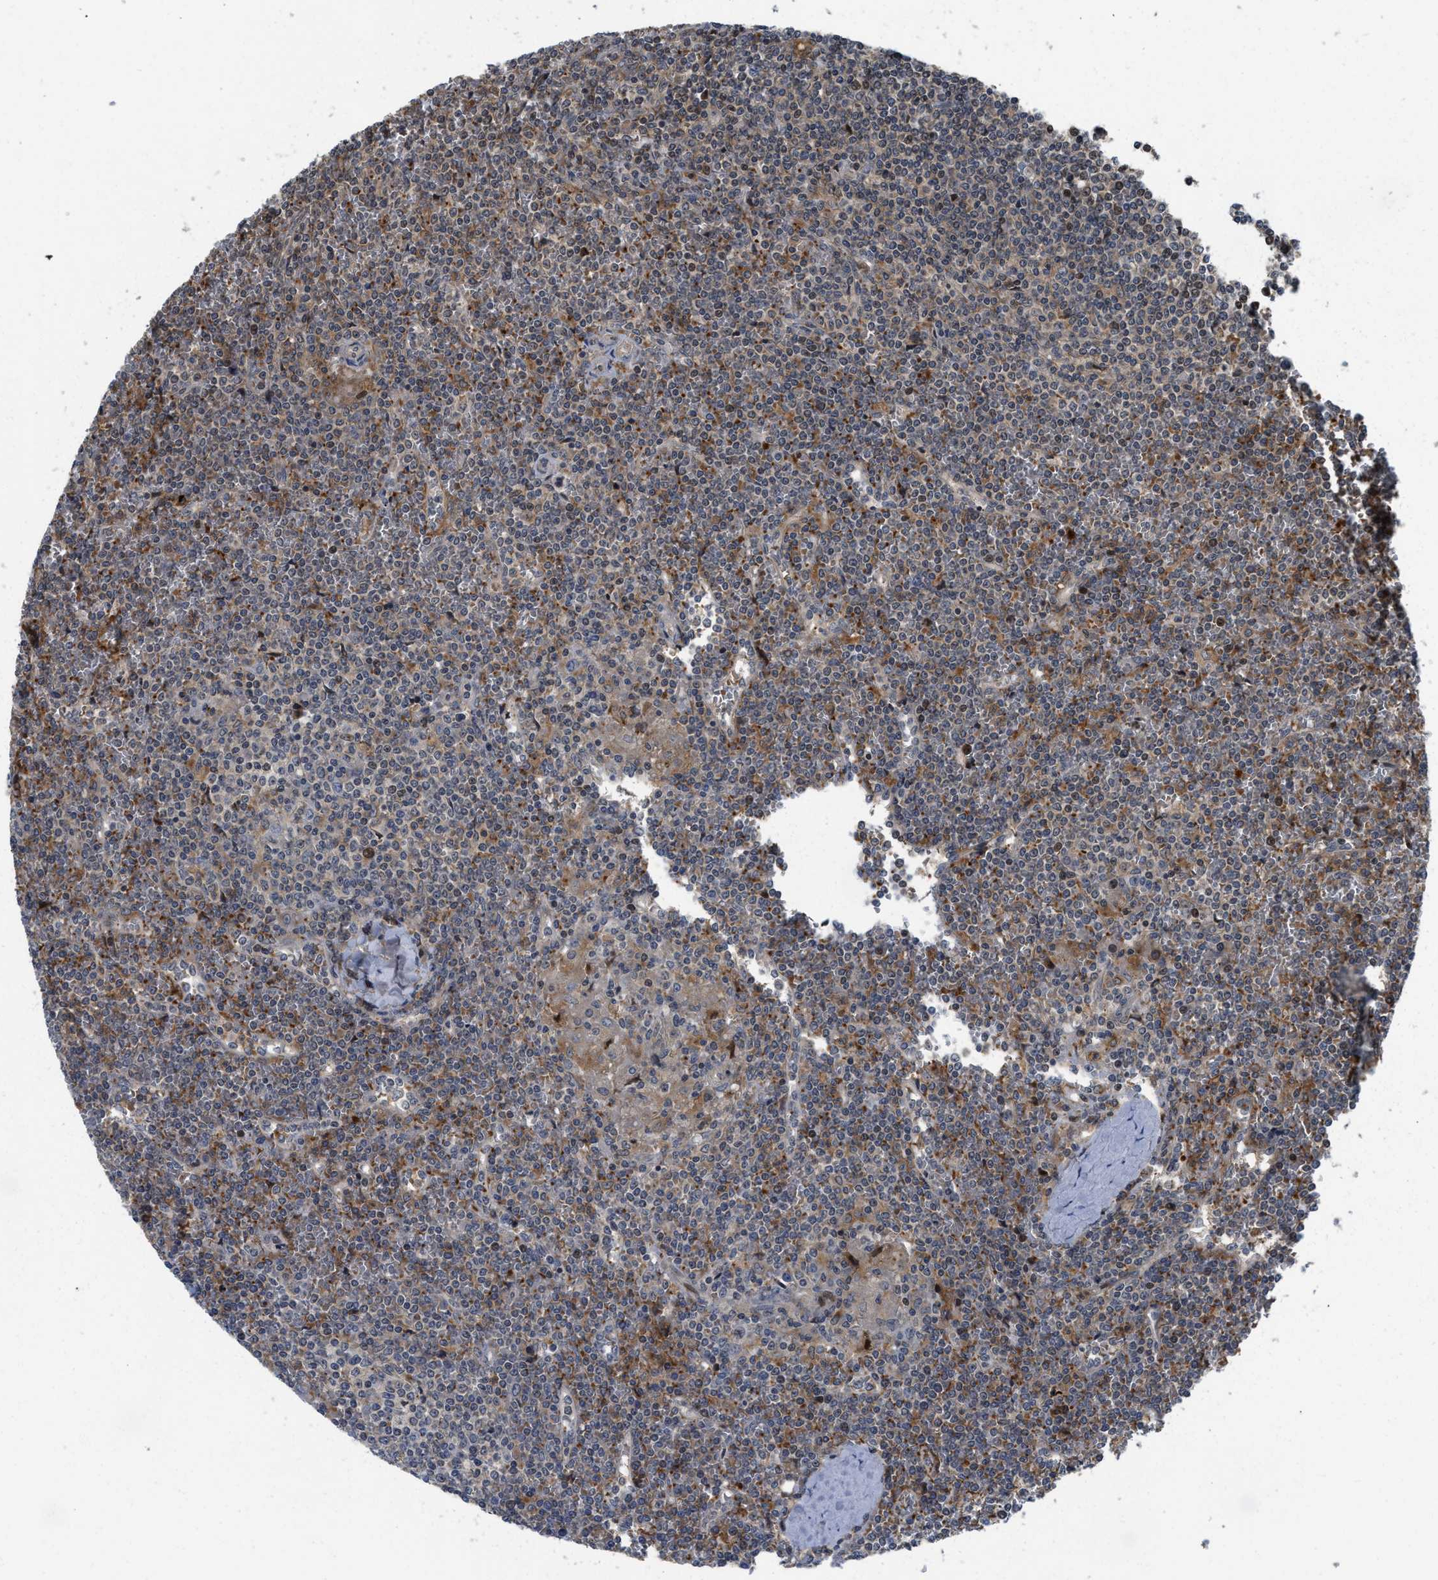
{"staining": {"intensity": "moderate", "quantity": "<25%", "location": "cytoplasmic/membranous,nuclear"}, "tissue": "lymphoma", "cell_type": "Tumor cells", "image_type": "cancer", "snomed": [{"axis": "morphology", "description": "Malignant lymphoma, non-Hodgkin's type, Low grade"}, {"axis": "topography", "description": "Spleen"}], "caption": "A low amount of moderate cytoplasmic/membranous and nuclear positivity is appreciated in approximately <25% of tumor cells in lymphoma tissue. The protein is shown in brown color, while the nuclei are stained blue.", "gene": "DNAJC28", "patient": {"sex": "female", "age": 19}}